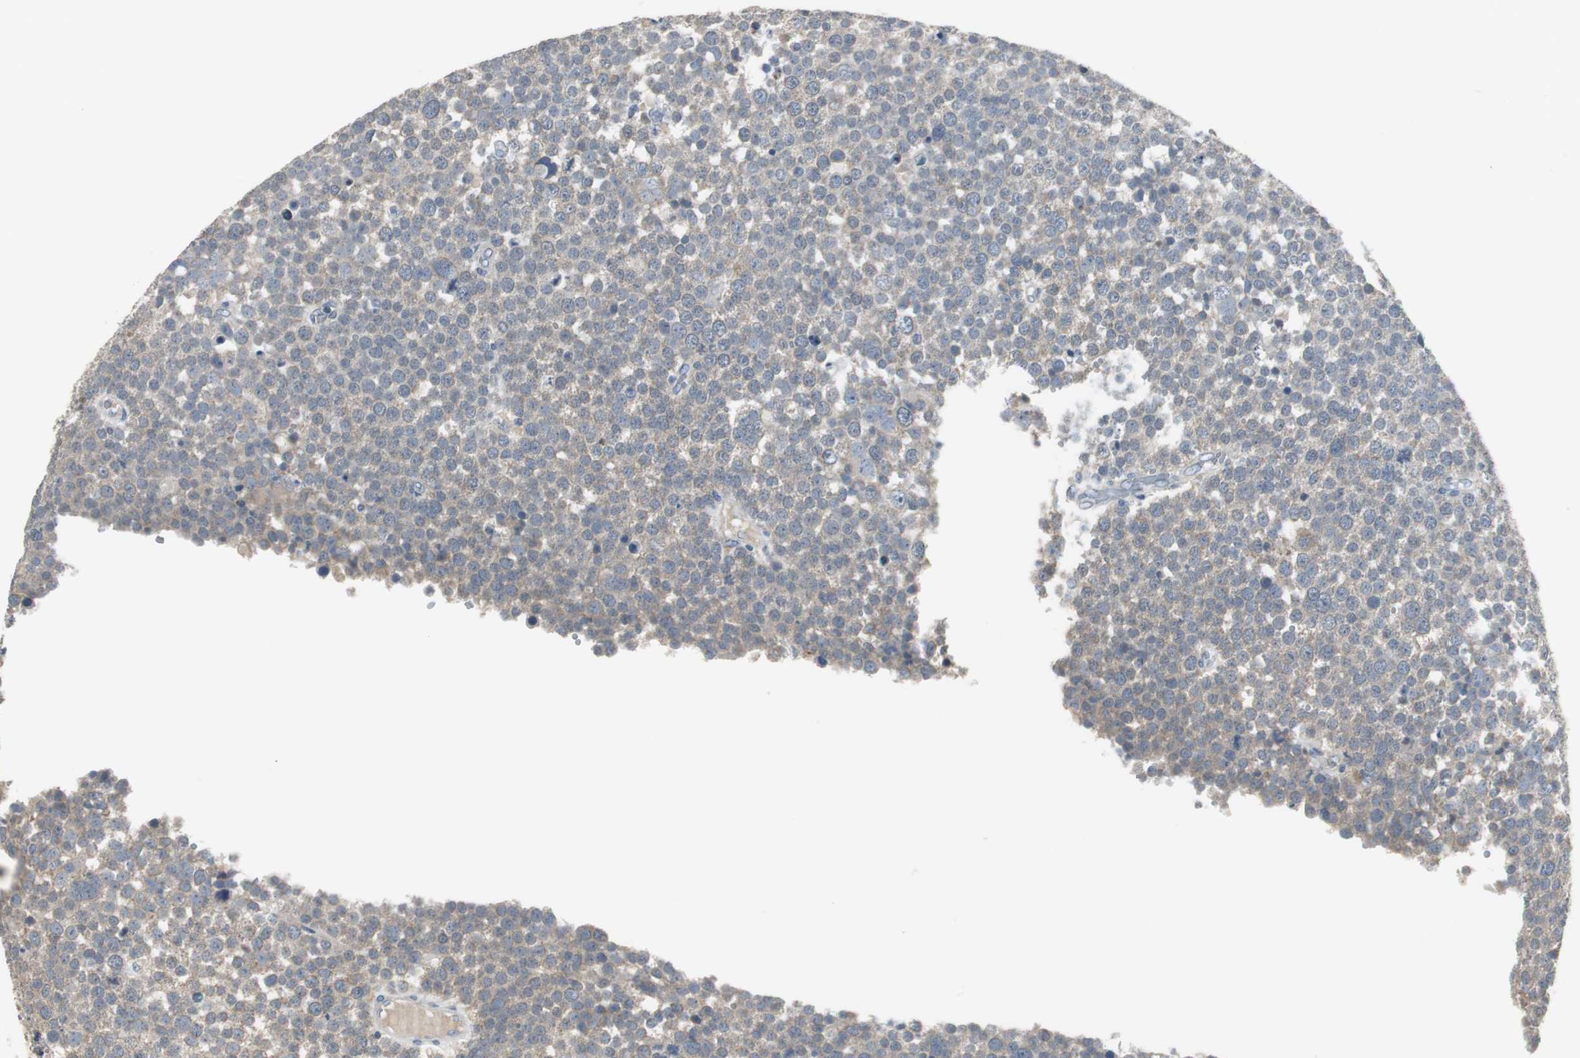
{"staining": {"intensity": "weak", "quantity": ">75%", "location": "cytoplasmic/membranous"}, "tissue": "testis cancer", "cell_type": "Tumor cells", "image_type": "cancer", "snomed": [{"axis": "morphology", "description": "Seminoma, NOS"}, {"axis": "topography", "description": "Testis"}], "caption": "Protein expression by immunohistochemistry reveals weak cytoplasmic/membranous staining in approximately >75% of tumor cells in testis cancer.", "gene": "MYT1", "patient": {"sex": "male", "age": 71}}